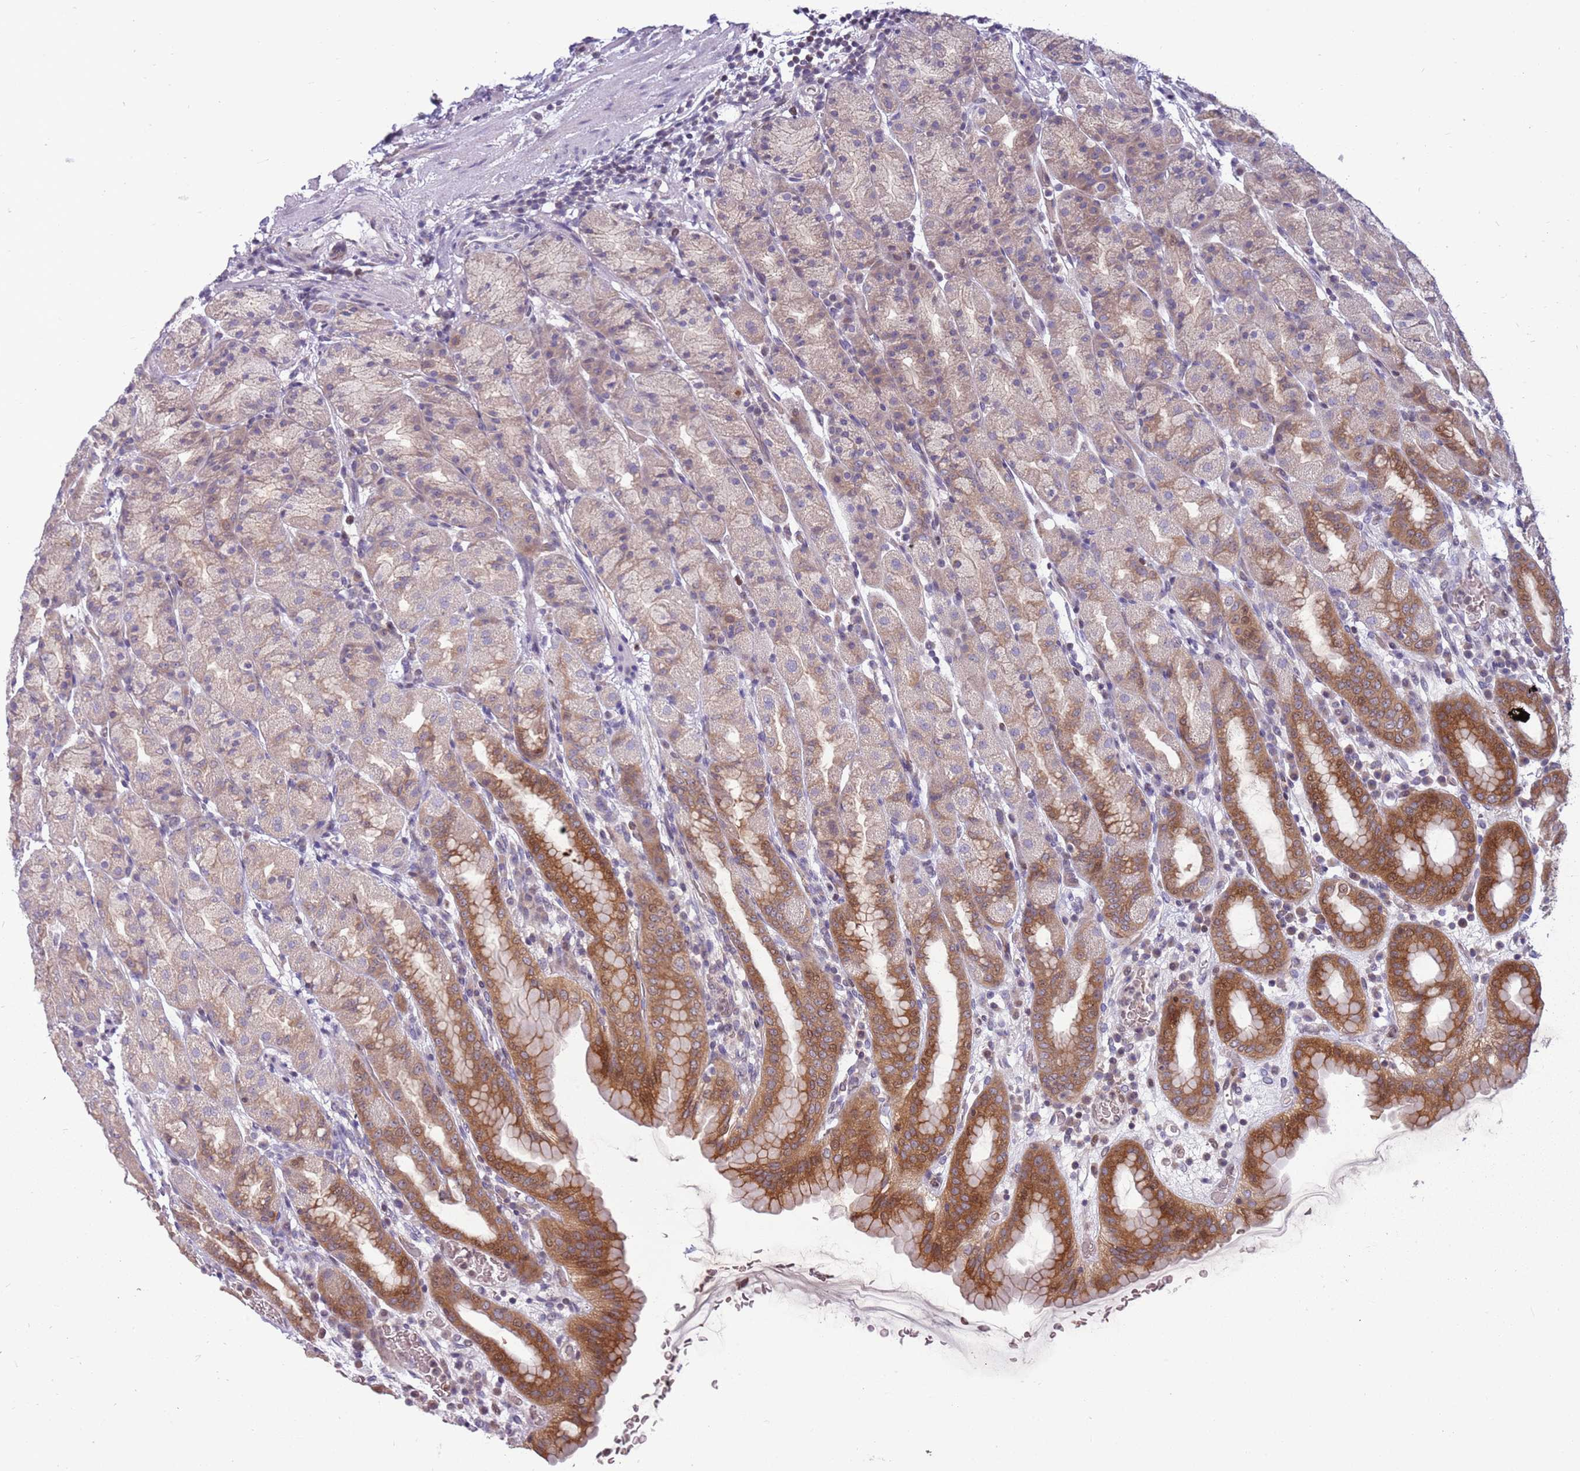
{"staining": {"intensity": "moderate", "quantity": "25%-75%", "location": "cytoplasmic/membranous,nuclear"}, "tissue": "stomach", "cell_type": "Glandular cells", "image_type": "normal", "snomed": [{"axis": "morphology", "description": "Normal tissue, NOS"}, {"axis": "topography", "description": "Stomach, upper"}], "caption": "Moderate cytoplasmic/membranous,nuclear staining is identified in approximately 25%-75% of glandular cells in unremarkable stomach.", "gene": "ARHGEF35", "patient": {"sex": "male", "age": 68}}